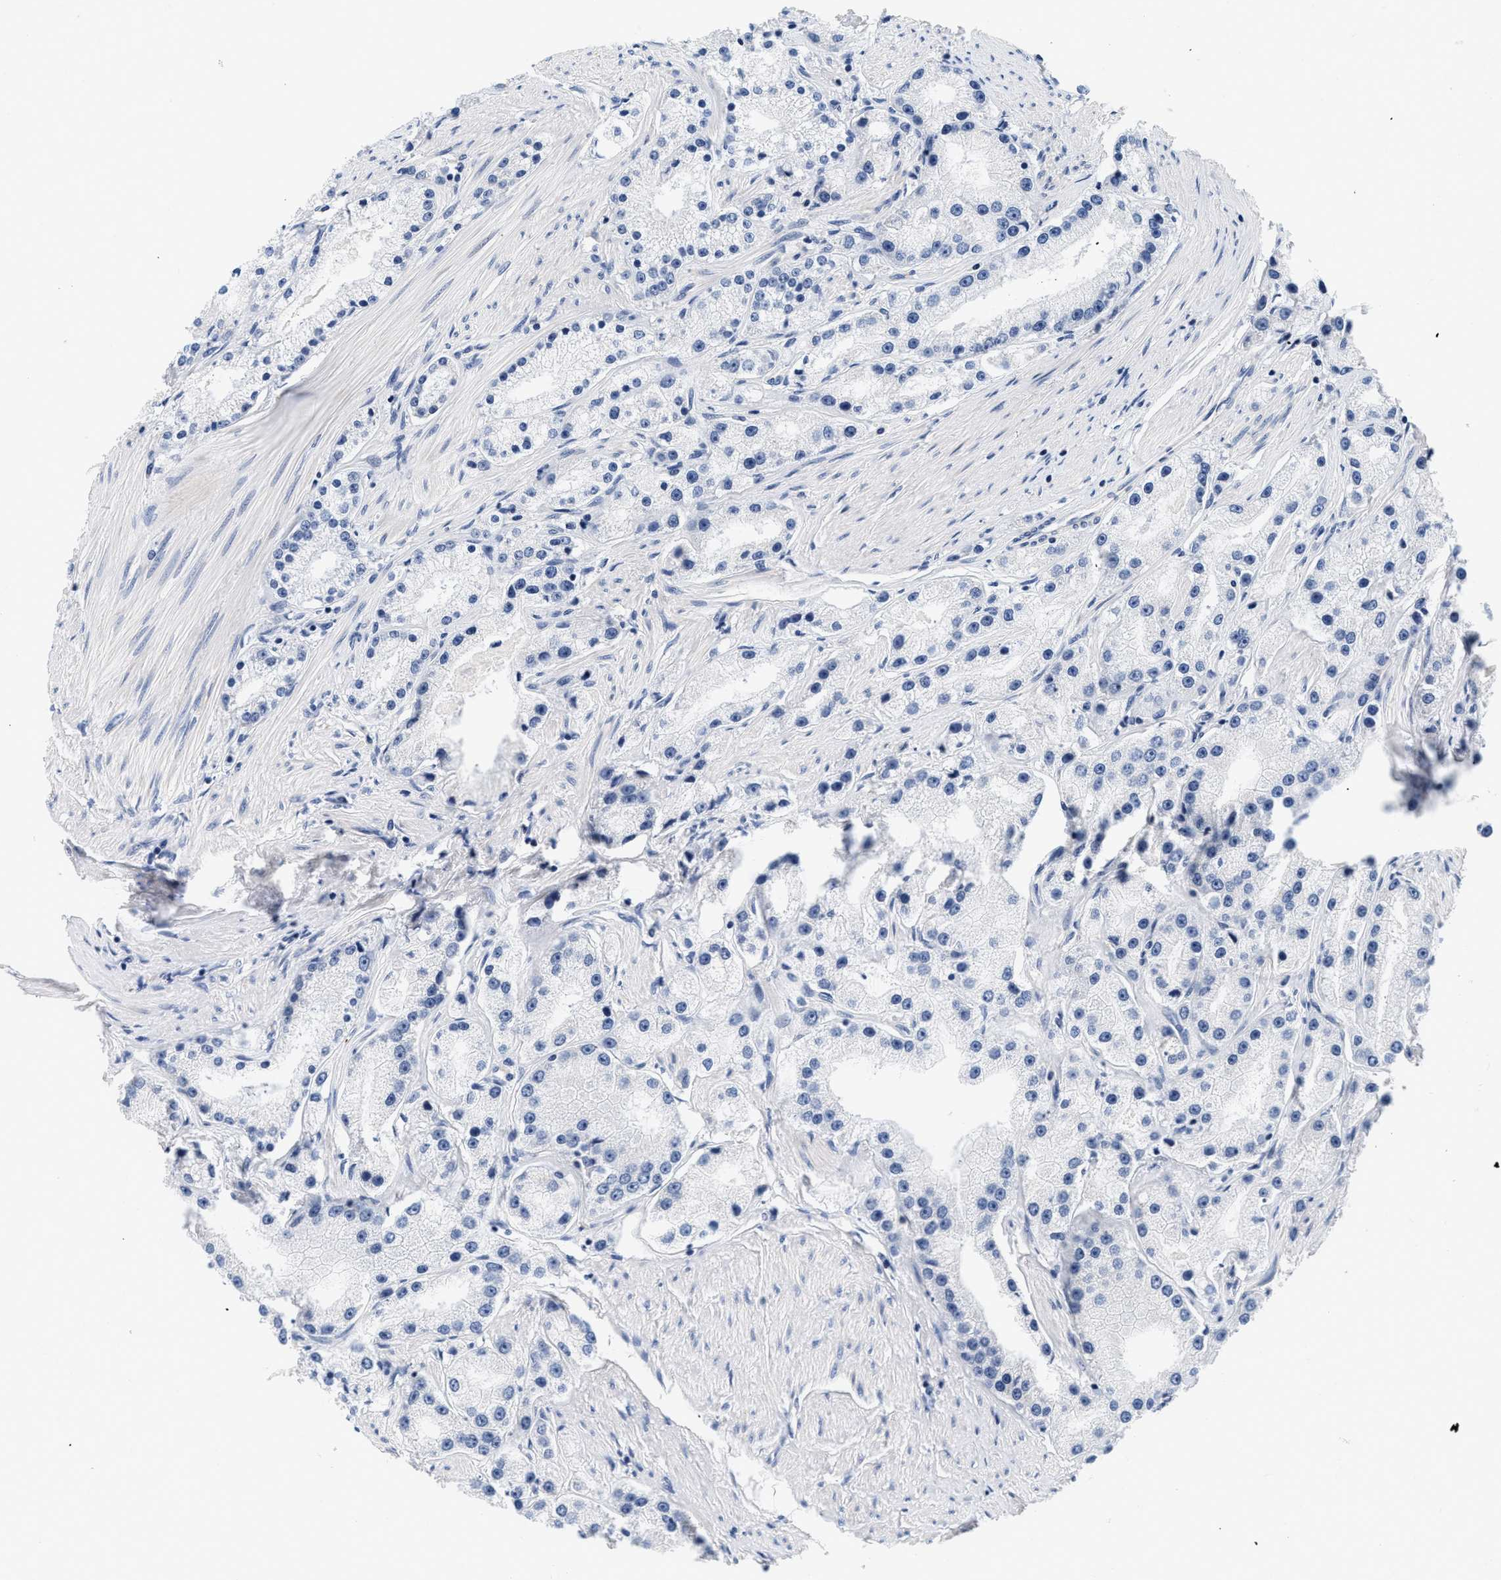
{"staining": {"intensity": "negative", "quantity": "none", "location": "none"}, "tissue": "prostate cancer", "cell_type": "Tumor cells", "image_type": "cancer", "snomed": [{"axis": "morphology", "description": "Adenocarcinoma, Low grade"}, {"axis": "topography", "description": "Prostate"}], "caption": "High magnification brightfield microscopy of prostate cancer stained with DAB (3,3'-diaminobenzidine) (brown) and counterstained with hematoxylin (blue): tumor cells show no significant staining. The staining is performed using DAB brown chromogen with nuclei counter-stained in using hematoxylin.", "gene": "PDP1", "patient": {"sex": "male", "age": 63}}